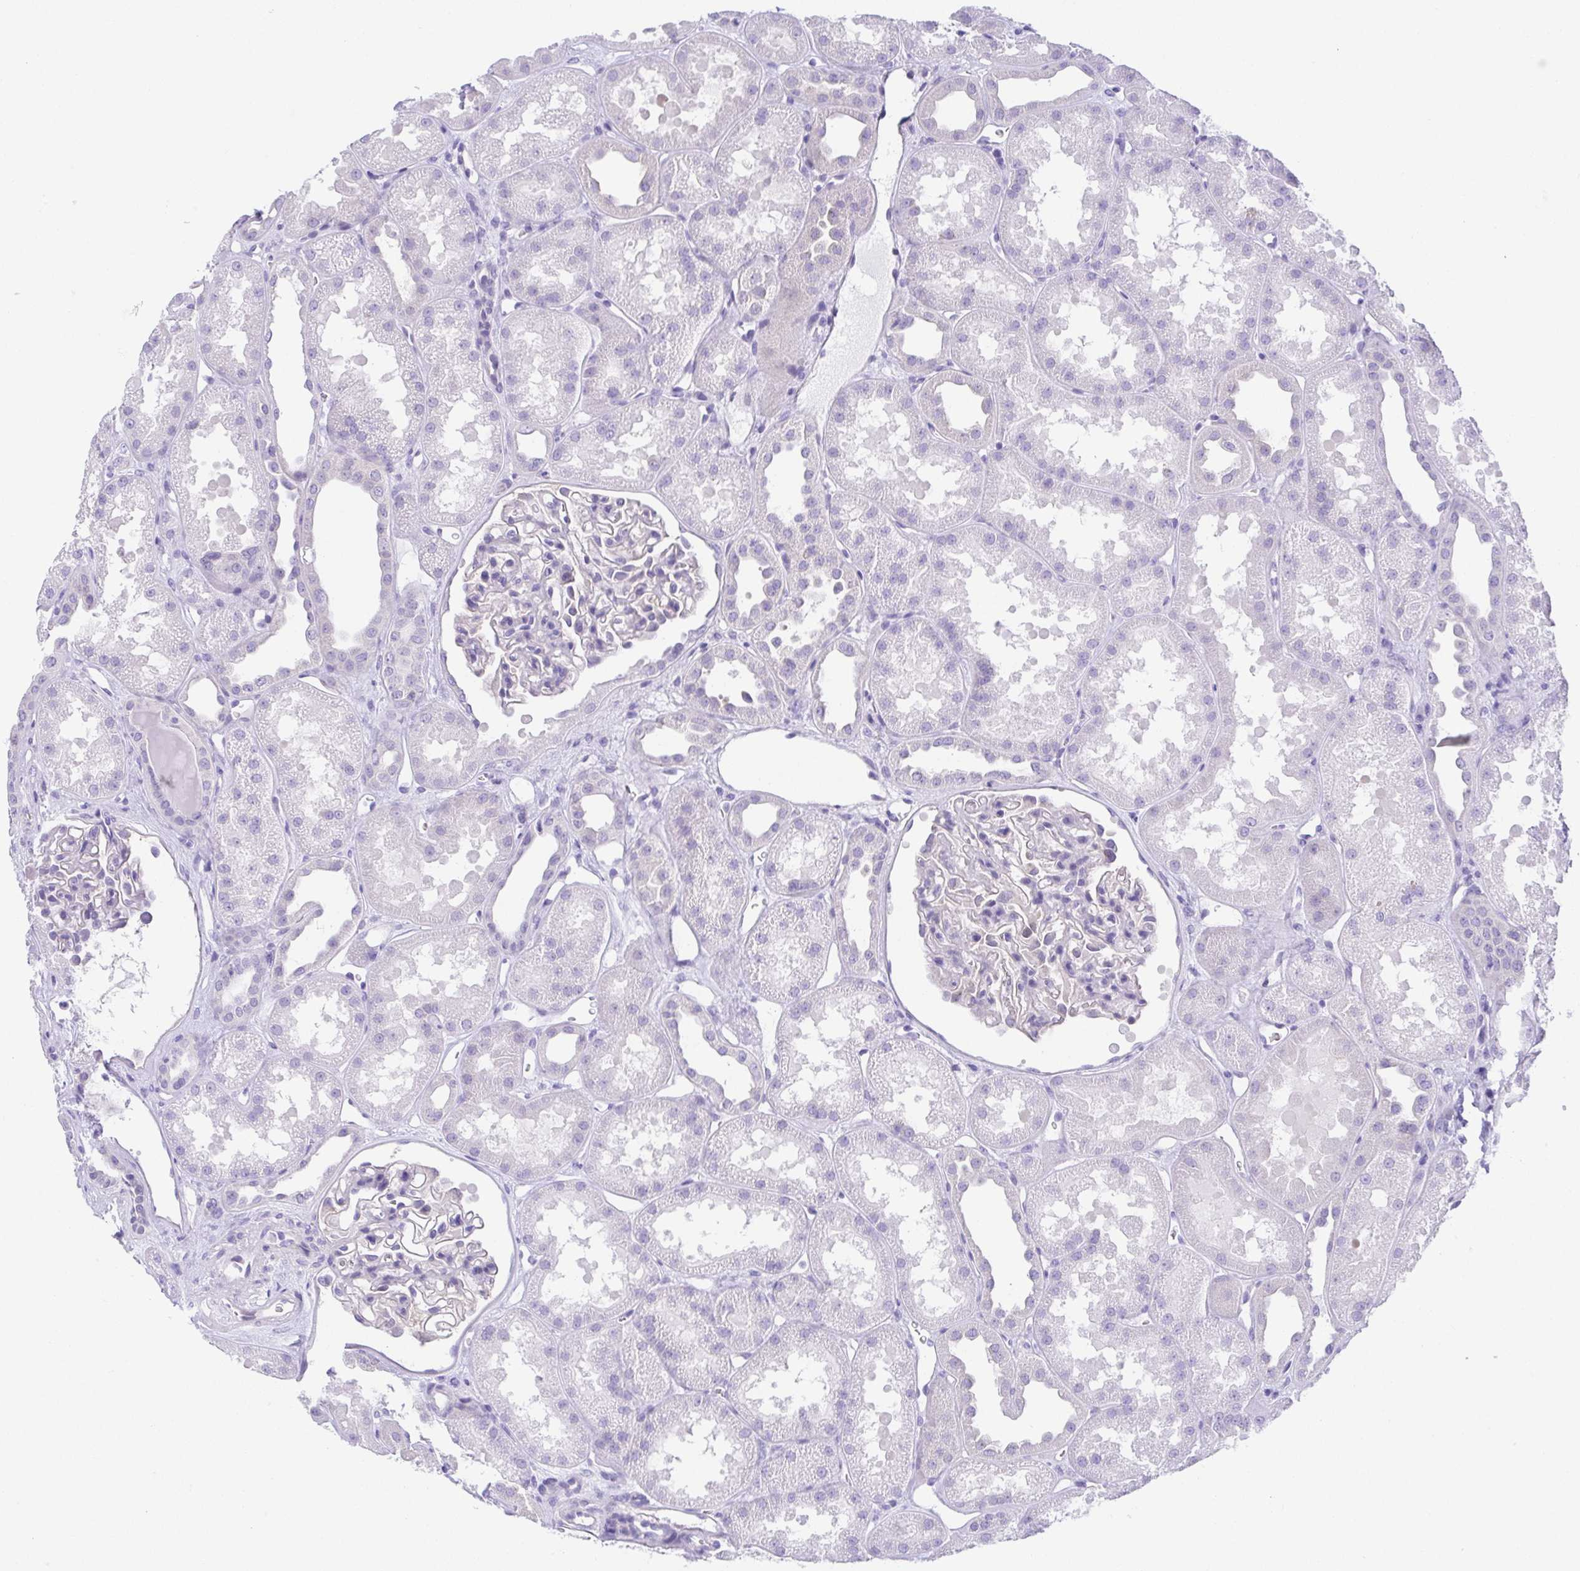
{"staining": {"intensity": "negative", "quantity": "none", "location": "none"}, "tissue": "kidney", "cell_type": "Cells in glomeruli", "image_type": "normal", "snomed": [{"axis": "morphology", "description": "Normal tissue, NOS"}, {"axis": "topography", "description": "Kidney"}], "caption": "Immunohistochemical staining of unremarkable human kidney reveals no significant expression in cells in glomeruli. The staining was performed using DAB to visualize the protein expression in brown, while the nuclei were stained in blue with hematoxylin (Magnification: 20x).", "gene": "LUZP4", "patient": {"sex": "male", "age": 61}}